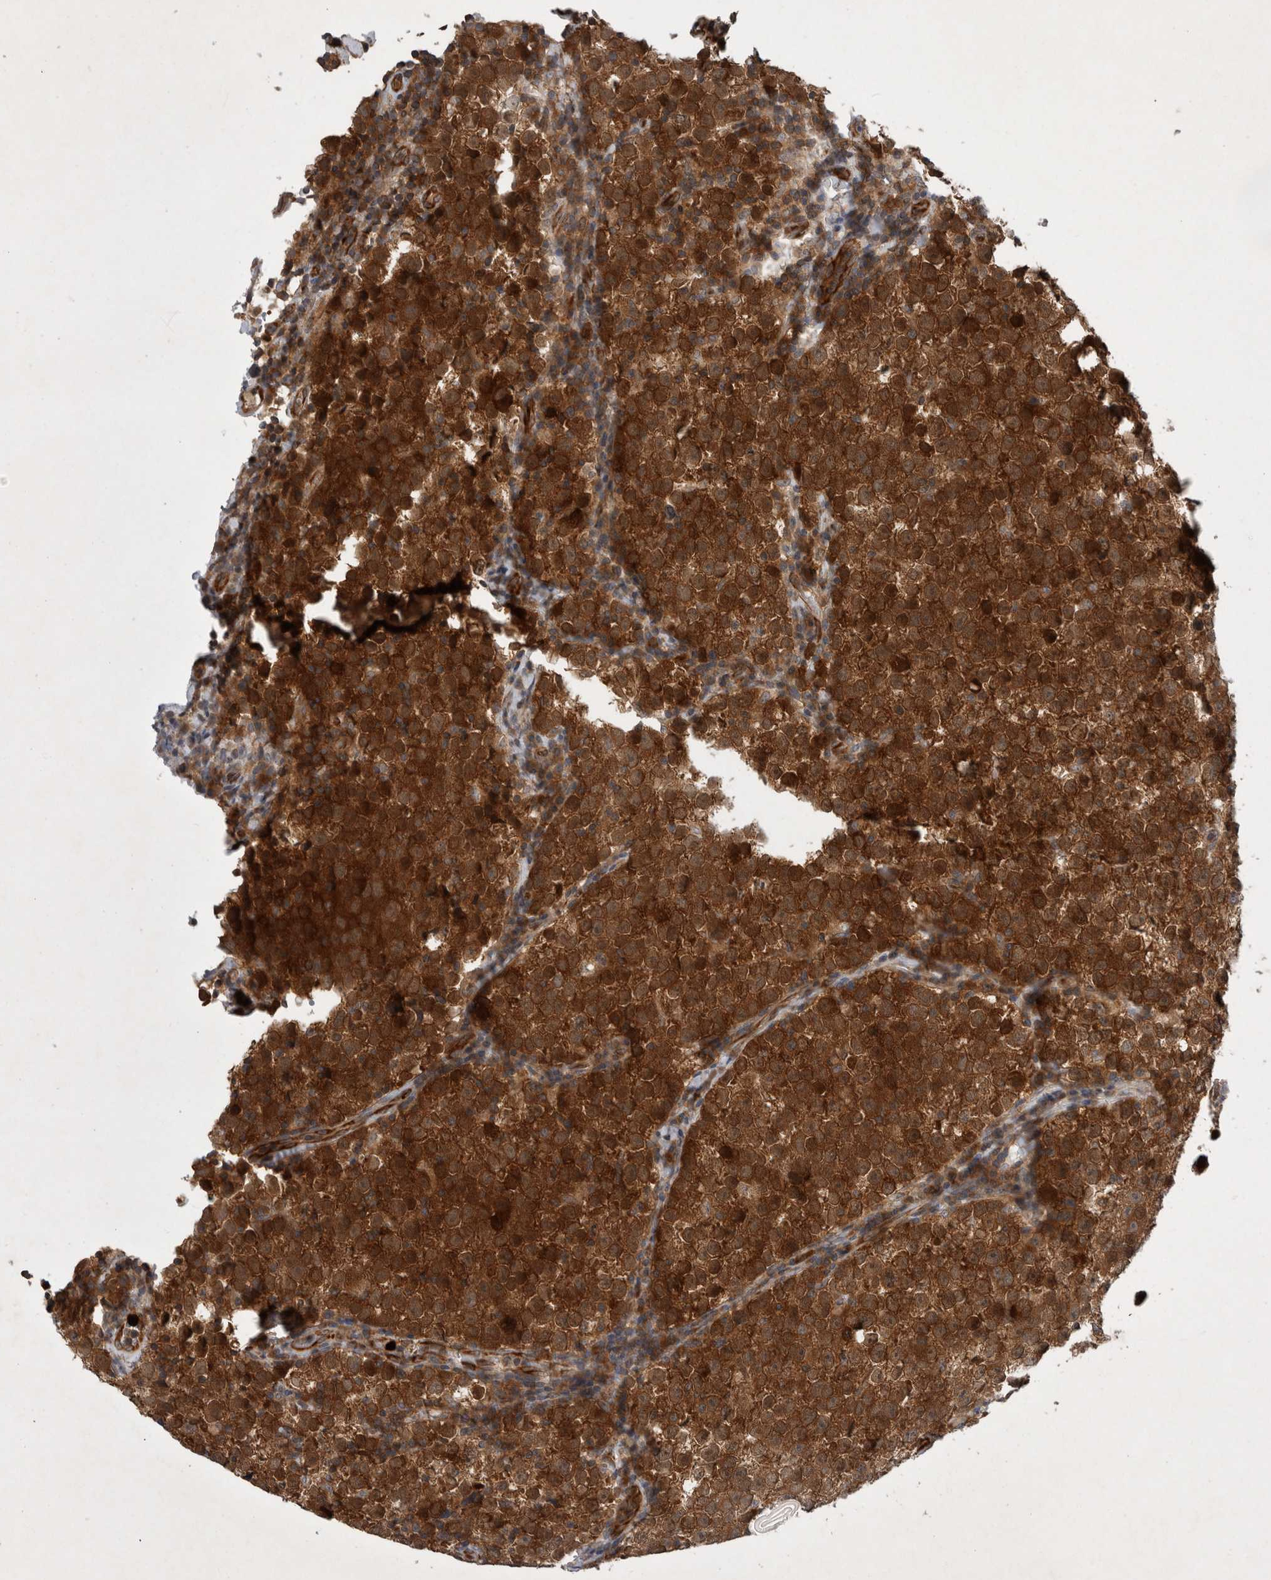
{"staining": {"intensity": "strong", "quantity": ">75%", "location": "cytoplasmic/membranous"}, "tissue": "testis cancer", "cell_type": "Tumor cells", "image_type": "cancer", "snomed": [{"axis": "morphology", "description": "Normal tissue, NOS"}, {"axis": "morphology", "description": "Seminoma, NOS"}, {"axis": "topography", "description": "Testis"}], "caption": "Testis seminoma tissue reveals strong cytoplasmic/membranous expression in about >75% of tumor cells, visualized by immunohistochemistry.", "gene": "PDCD2", "patient": {"sex": "male", "age": 43}}